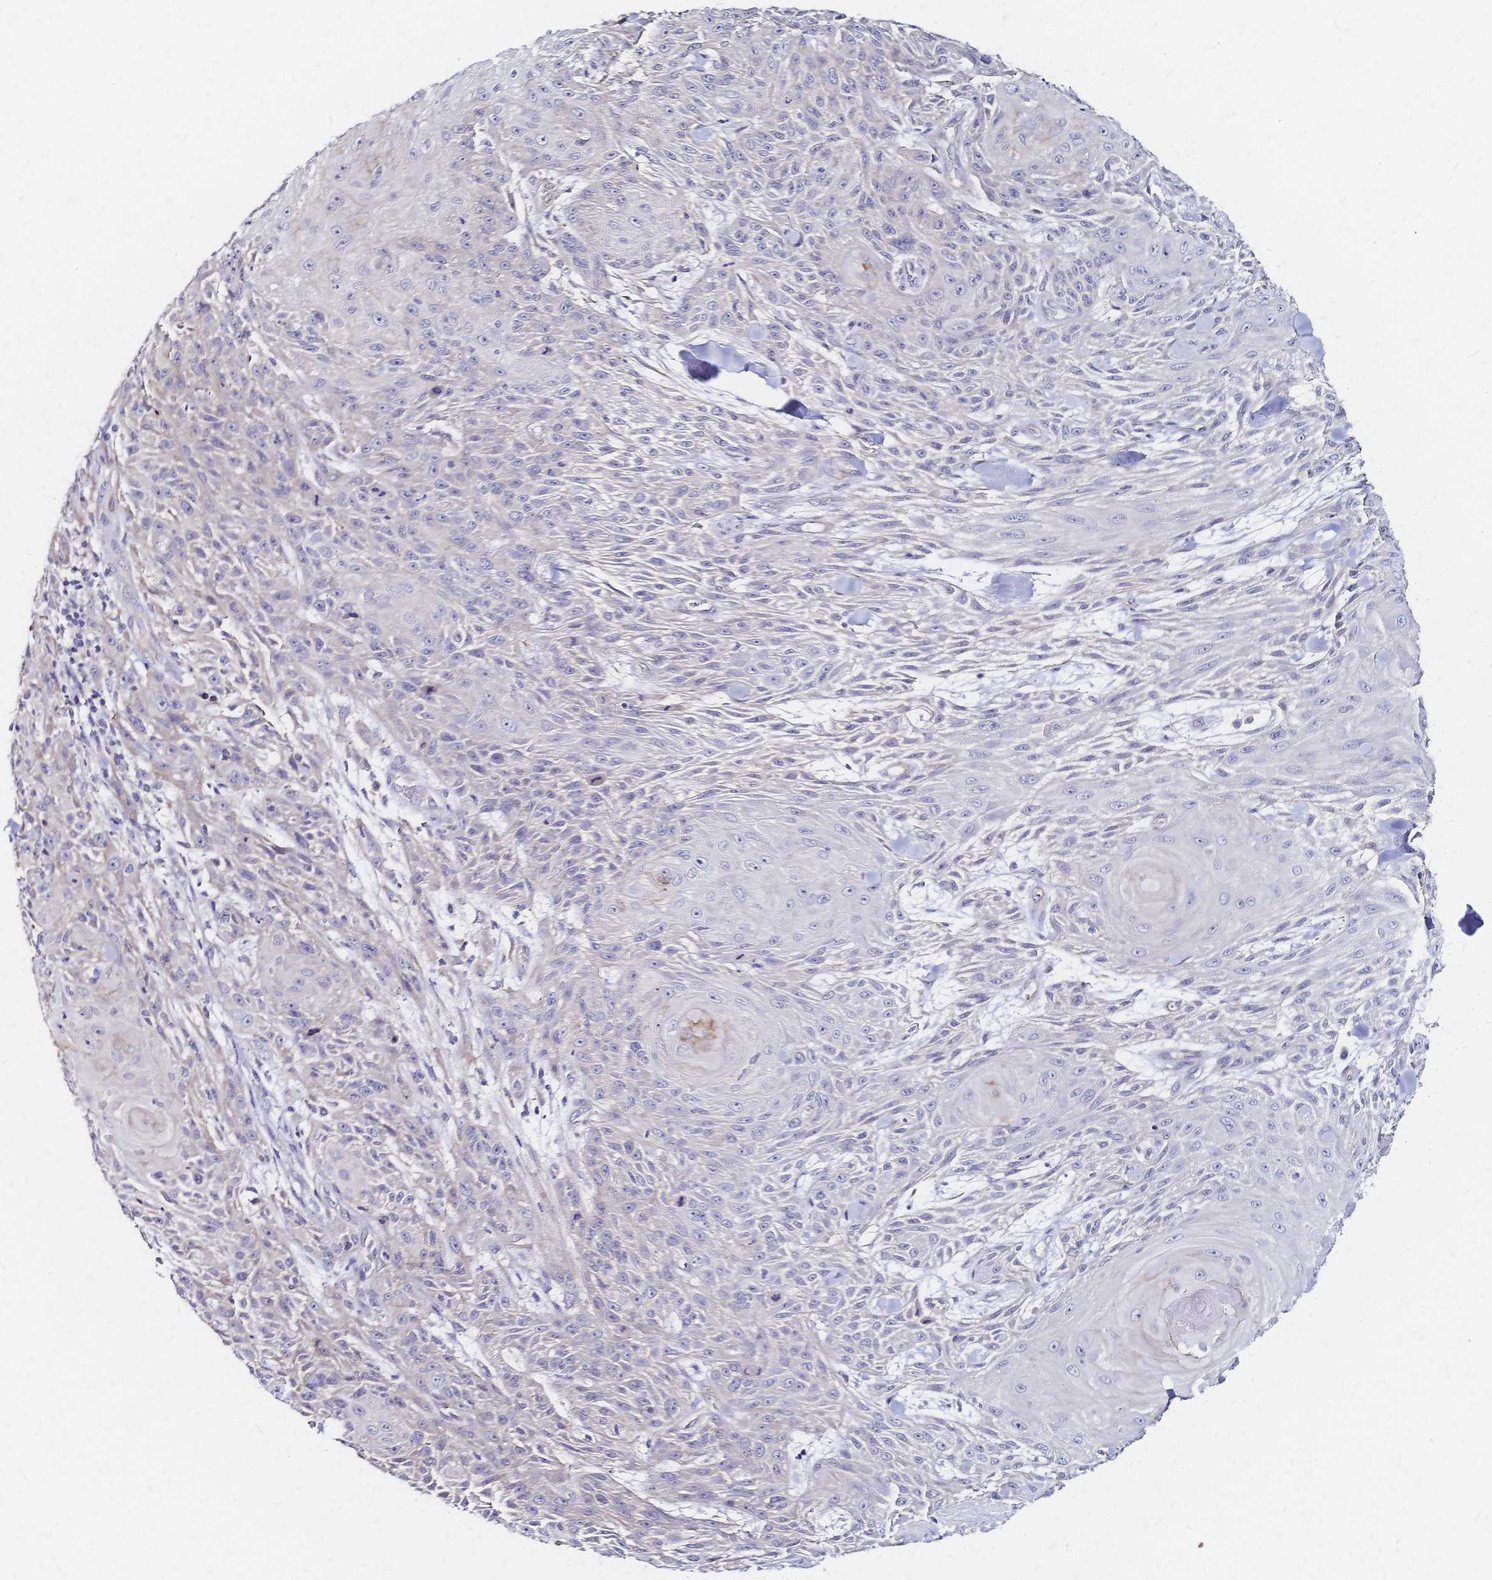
{"staining": {"intensity": "negative", "quantity": "none", "location": "none"}, "tissue": "skin cancer", "cell_type": "Tumor cells", "image_type": "cancer", "snomed": [{"axis": "morphology", "description": "Squamous cell carcinoma, NOS"}, {"axis": "topography", "description": "Skin"}], "caption": "Immunohistochemistry (IHC) histopathology image of human skin cancer (squamous cell carcinoma) stained for a protein (brown), which demonstrates no expression in tumor cells. The staining was performed using DAB (3,3'-diaminobenzidine) to visualize the protein expression in brown, while the nuclei were stained in blue with hematoxylin (Magnification: 20x).", "gene": "SLC5A1", "patient": {"sex": "male", "age": 88}}